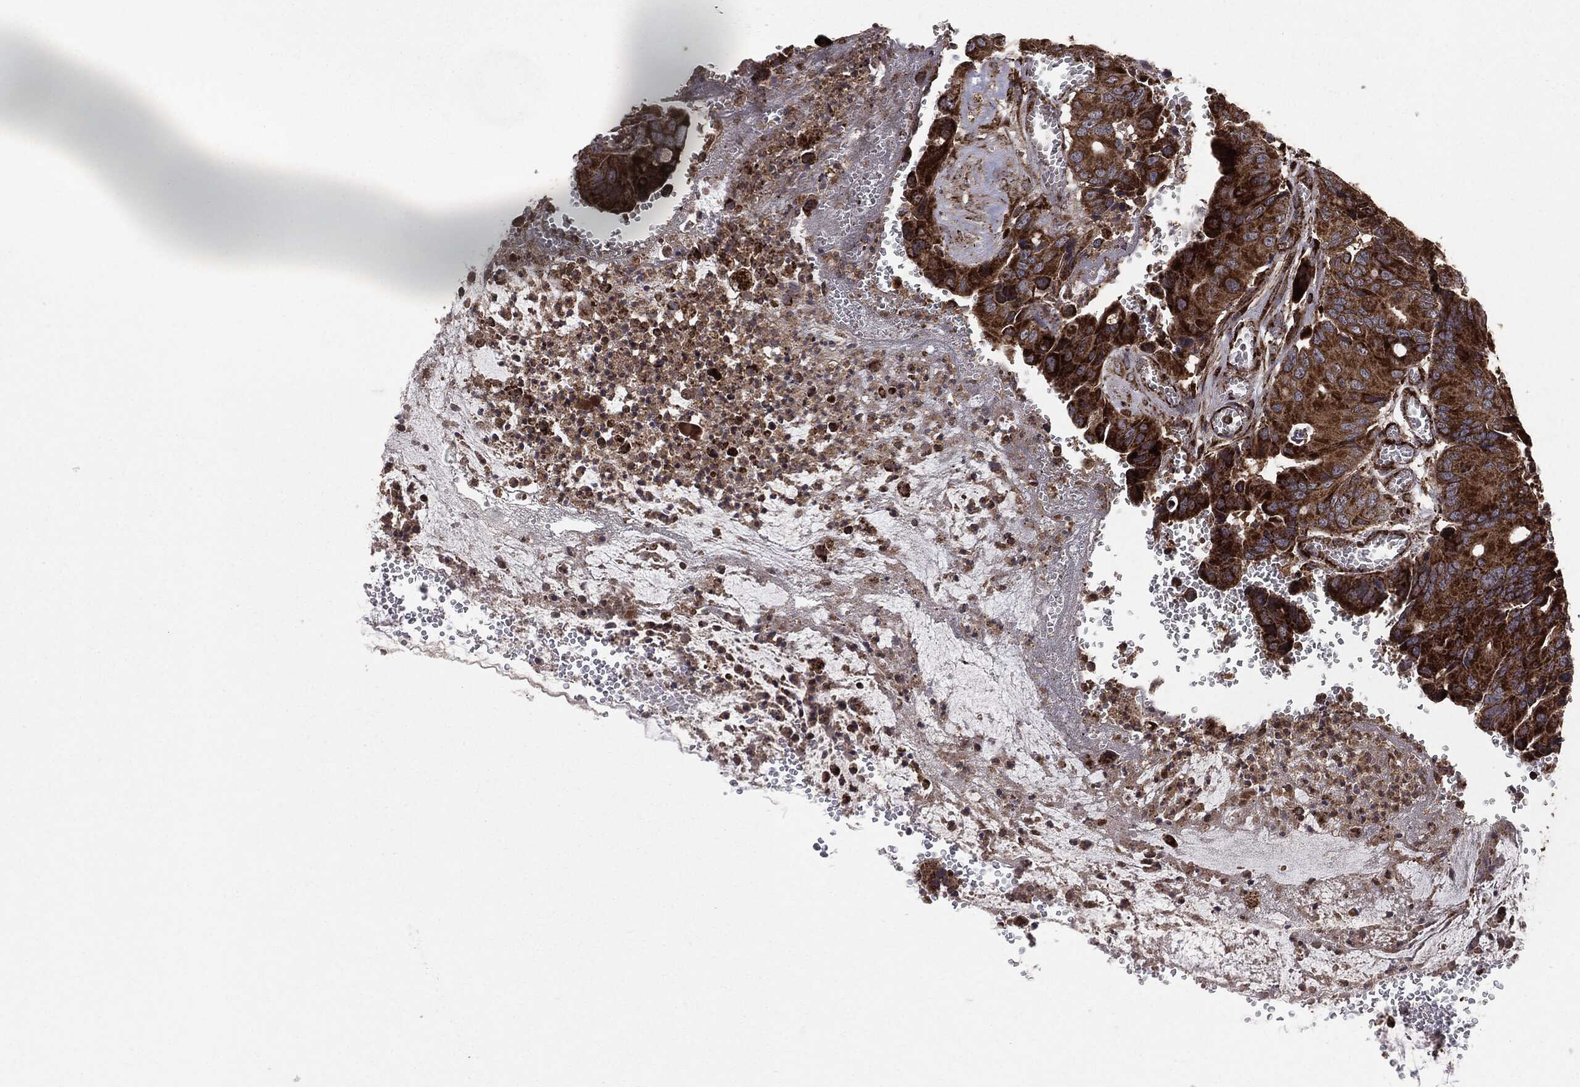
{"staining": {"intensity": "strong", "quantity": ">75%", "location": "cytoplasmic/membranous"}, "tissue": "colorectal cancer", "cell_type": "Tumor cells", "image_type": "cancer", "snomed": [{"axis": "morphology", "description": "Adenocarcinoma, NOS"}, {"axis": "topography", "description": "Colon"}], "caption": "Immunohistochemical staining of human adenocarcinoma (colorectal) displays high levels of strong cytoplasmic/membranous positivity in approximately >75% of tumor cells. Nuclei are stained in blue.", "gene": "MAP2K1", "patient": {"sex": "female", "age": 78}}